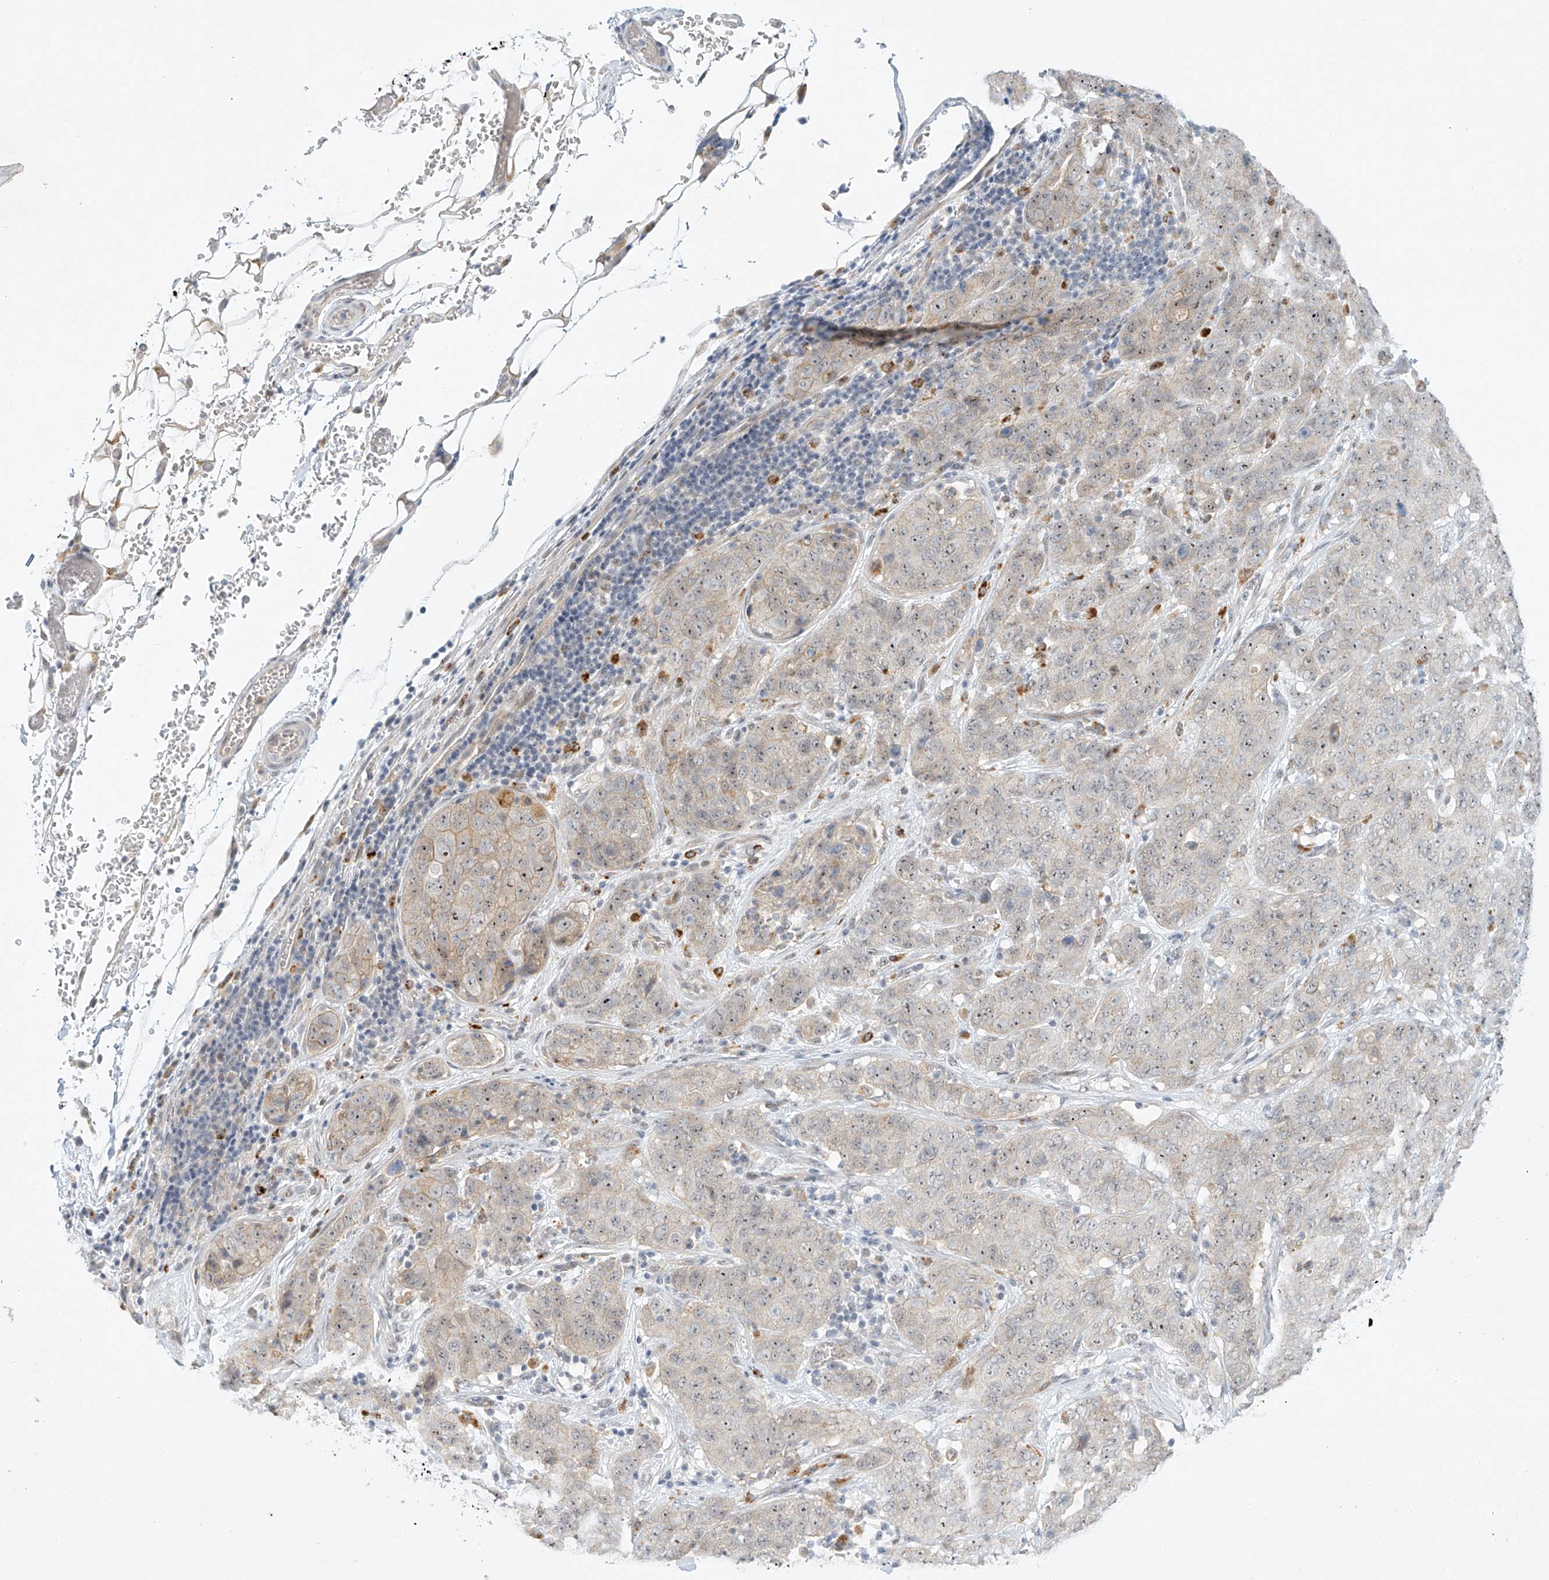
{"staining": {"intensity": "moderate", "quantity": "<25%", "location": "cytoplasmic/membranous,nuclear"}, "tissue": "stomach cancer", "cell_type": "Tumor cells", "image_type": "cancer", "snomed": [{"axis": "morphology", "description": "Normal tissue, NOS"}, {"axis": "morphology", "description": "Adenocarcinoma, NOS"}, {"axis": "topography", "description": "Lymph node"}, {"axis": "topography", "description": "Stomach"}], "caption": "Immunohistochemistry (IHC) micrograph of human stomach cancer (adenocarcinoma) stained for a protein (brown), which exhibits low levels of moderate cytoplasmic/membranous and nuclear positivity in about <25% of tumor cells.", "gene": "PAK6", "patient": {"sex": "male", "age": 48}}